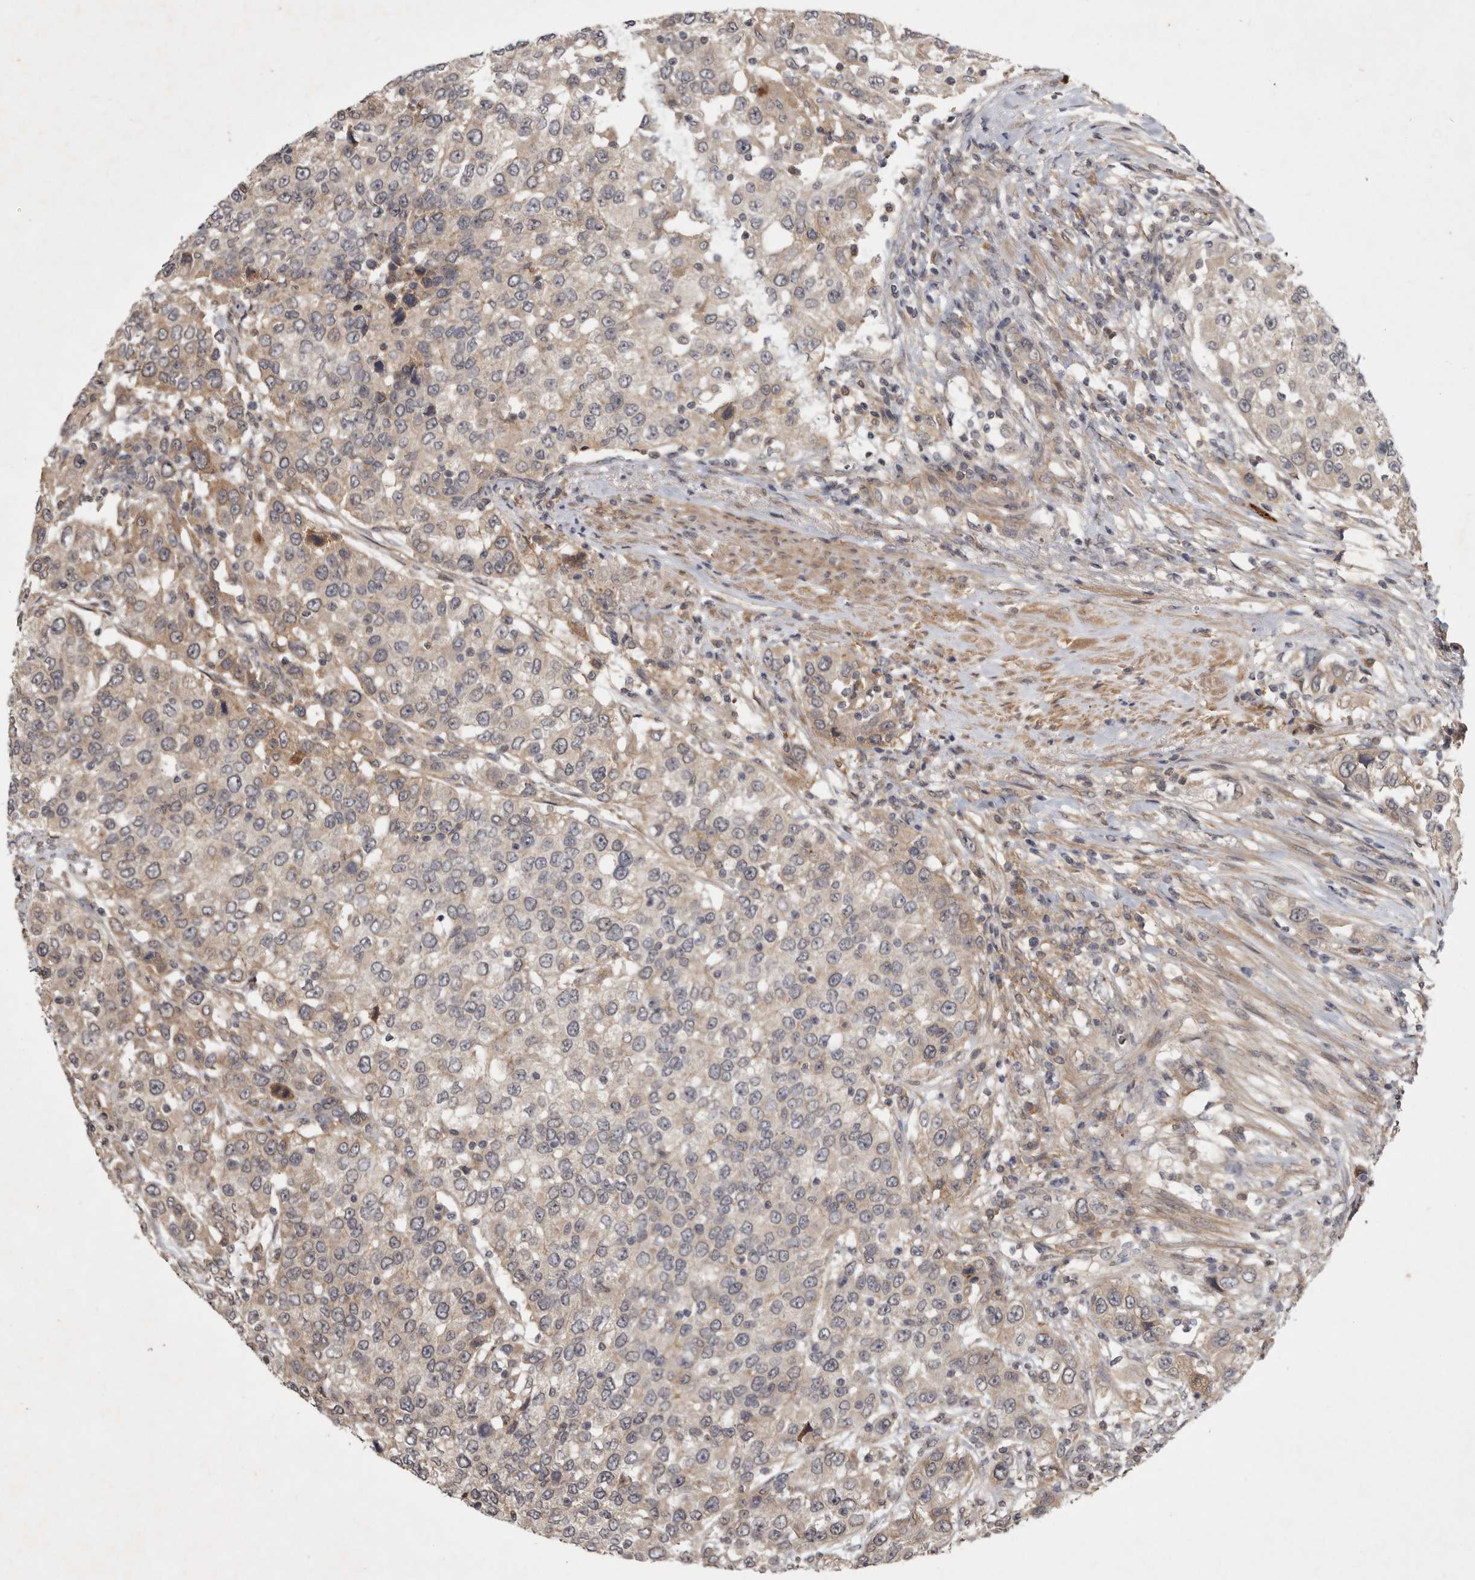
{"staining": {"intensity": "weak", "quantity": "25%-75%", "location": "cytoplasmic/membranous"}, "tissue": "urothelial cancer", "cell_type": "Tumor cells", "image_type": "cancer", "snomed": [{"axis": "morphology", "description": "Urothelial carcinoma, High grade"}, {"axis": "topography", "description": "Urinary bladder"}], "caption": "Protein staining exhibits weak cytoplasmic/membranous staining in about 25%-75% of tumor cells in urothelial cancer.", "gene": "DNAJC28", "patient": {"sex": "female", "age": 80}}